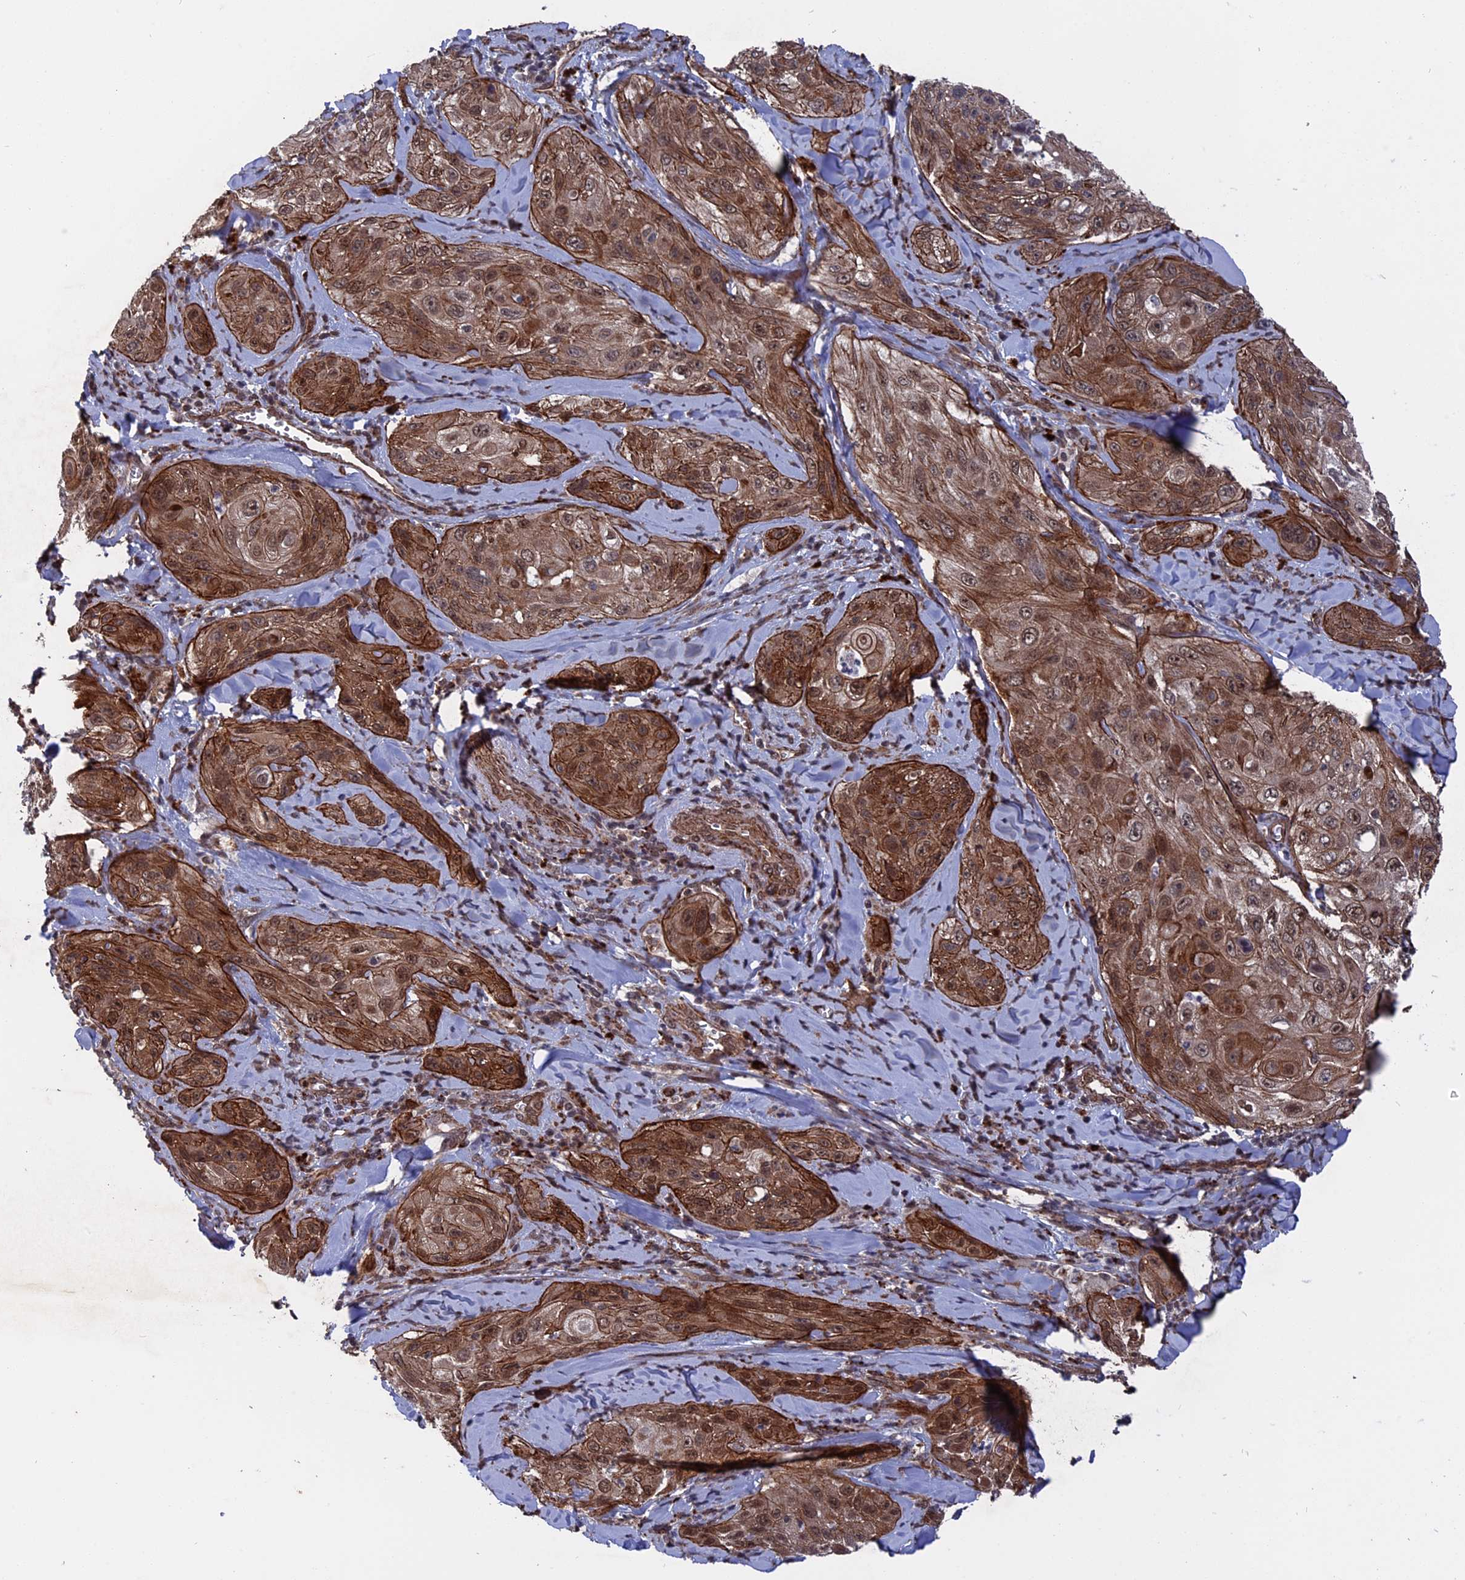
{"staining": {"intensity": "moderate", "quantity": ">75%", "location": "cytoplasmic/membranous,nuclear"}, "tissue": "cervical cancer", "cell_type": "Tumor cells", "image_type": "cancer", "snomed": [{"axis": "morphology", "description": "Squamous cell carcinoma, NOS"}, {"axis": "topography", "description": "Cervix"}], "caption": "High-power microscopy captured an IHC image of squamous cell carcinoma (cervical), revealing moderate cytoplasmic/membranous and nuclear staining in approximately >75% of tumor cells. Immunohistochemistry (ihc) stains the protein of interest in brown and the nuclei are stained blue.", "gene": "NOSIP", "patient": {"sex": "female", "age": 42}}